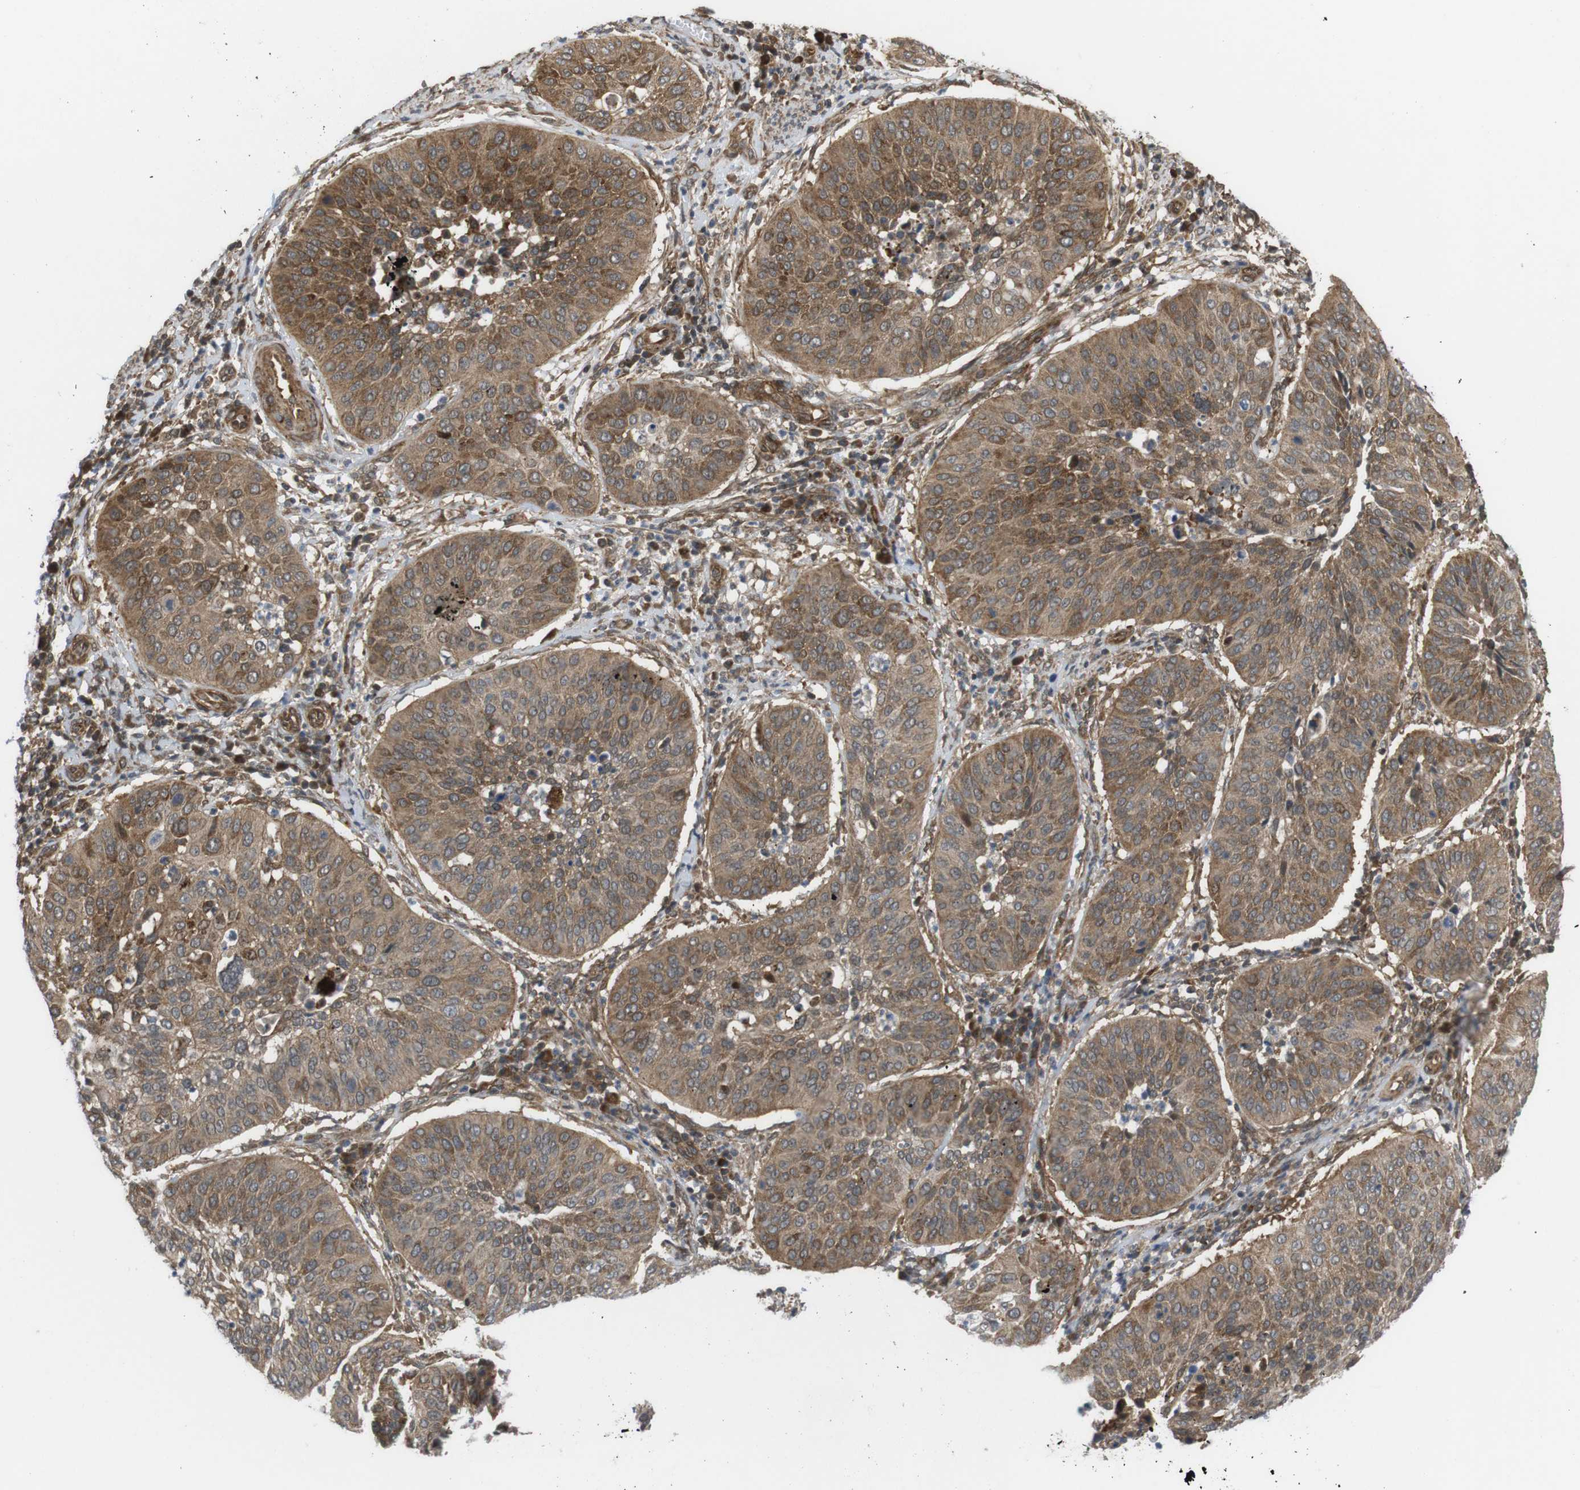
{"staining": {"intensity": "moderate", "quantity": ">75%", "location": "cytoplasmic/membranous"}, "tissue": "cervical cancer", "cell_type": "Tumor cells", "image_type": "cancer", "snomed": [{"axis": "morphology", "description": "Normal tissue, NOS"}, {"axis": "morphology", "description": "Squamous cell carcinoma, NOS"}, {"axis": "topography", "description": "Cervix"}], "caption": "High-magnification brightfield microscopy of cervical cancer (squamous cell carcinoma) stained with DAB (brown) and counterstained with hematoxylin (blue). tumor cells exhibit moderate cytoplasmic/membranous expression is present in about>75% of cells. (IHC, brightfield microscopy, high magnification).", "gene": "KANK2", "patient": {"sex": "female", "age": 39}}